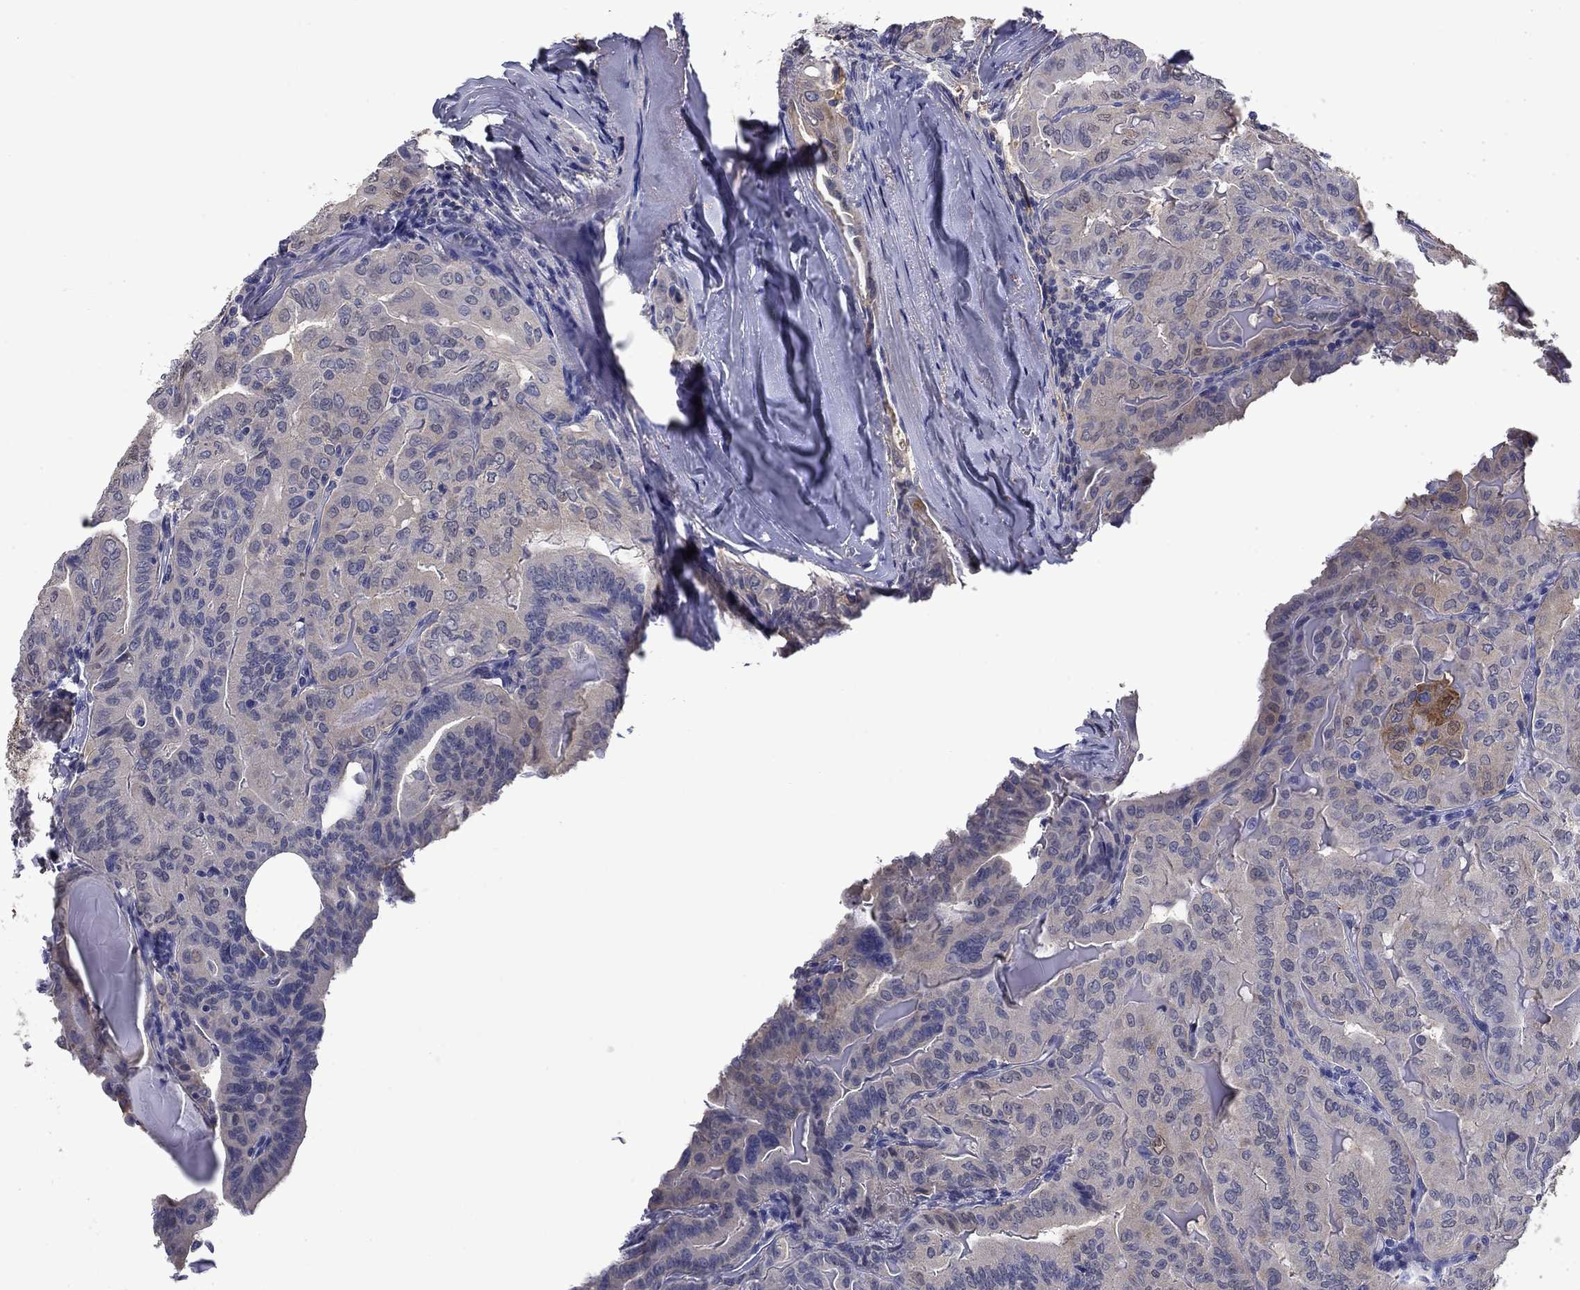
{"staining": {"intensity": "moderate", "quantity": "<25%", "location": "cytoplasmic/membranous"}, "tissue": "thyroid cancer", "cell_type": "Tumor cells", "image_type": "cancer", "snomed": [{"axis": "morphology", "description": "Papillary adenocarcinoma, NOS"}, {"axis": "topography", "description": "Thyroid gland"}], "caption": "A brown stain shows moderate cytoplasmic/membranous expression of a protein in human papillary adenocarcinoma (thyroid) tumor cells.", "gene": "BCL2L14", "patient": {"sex": "female", "age": 68}}